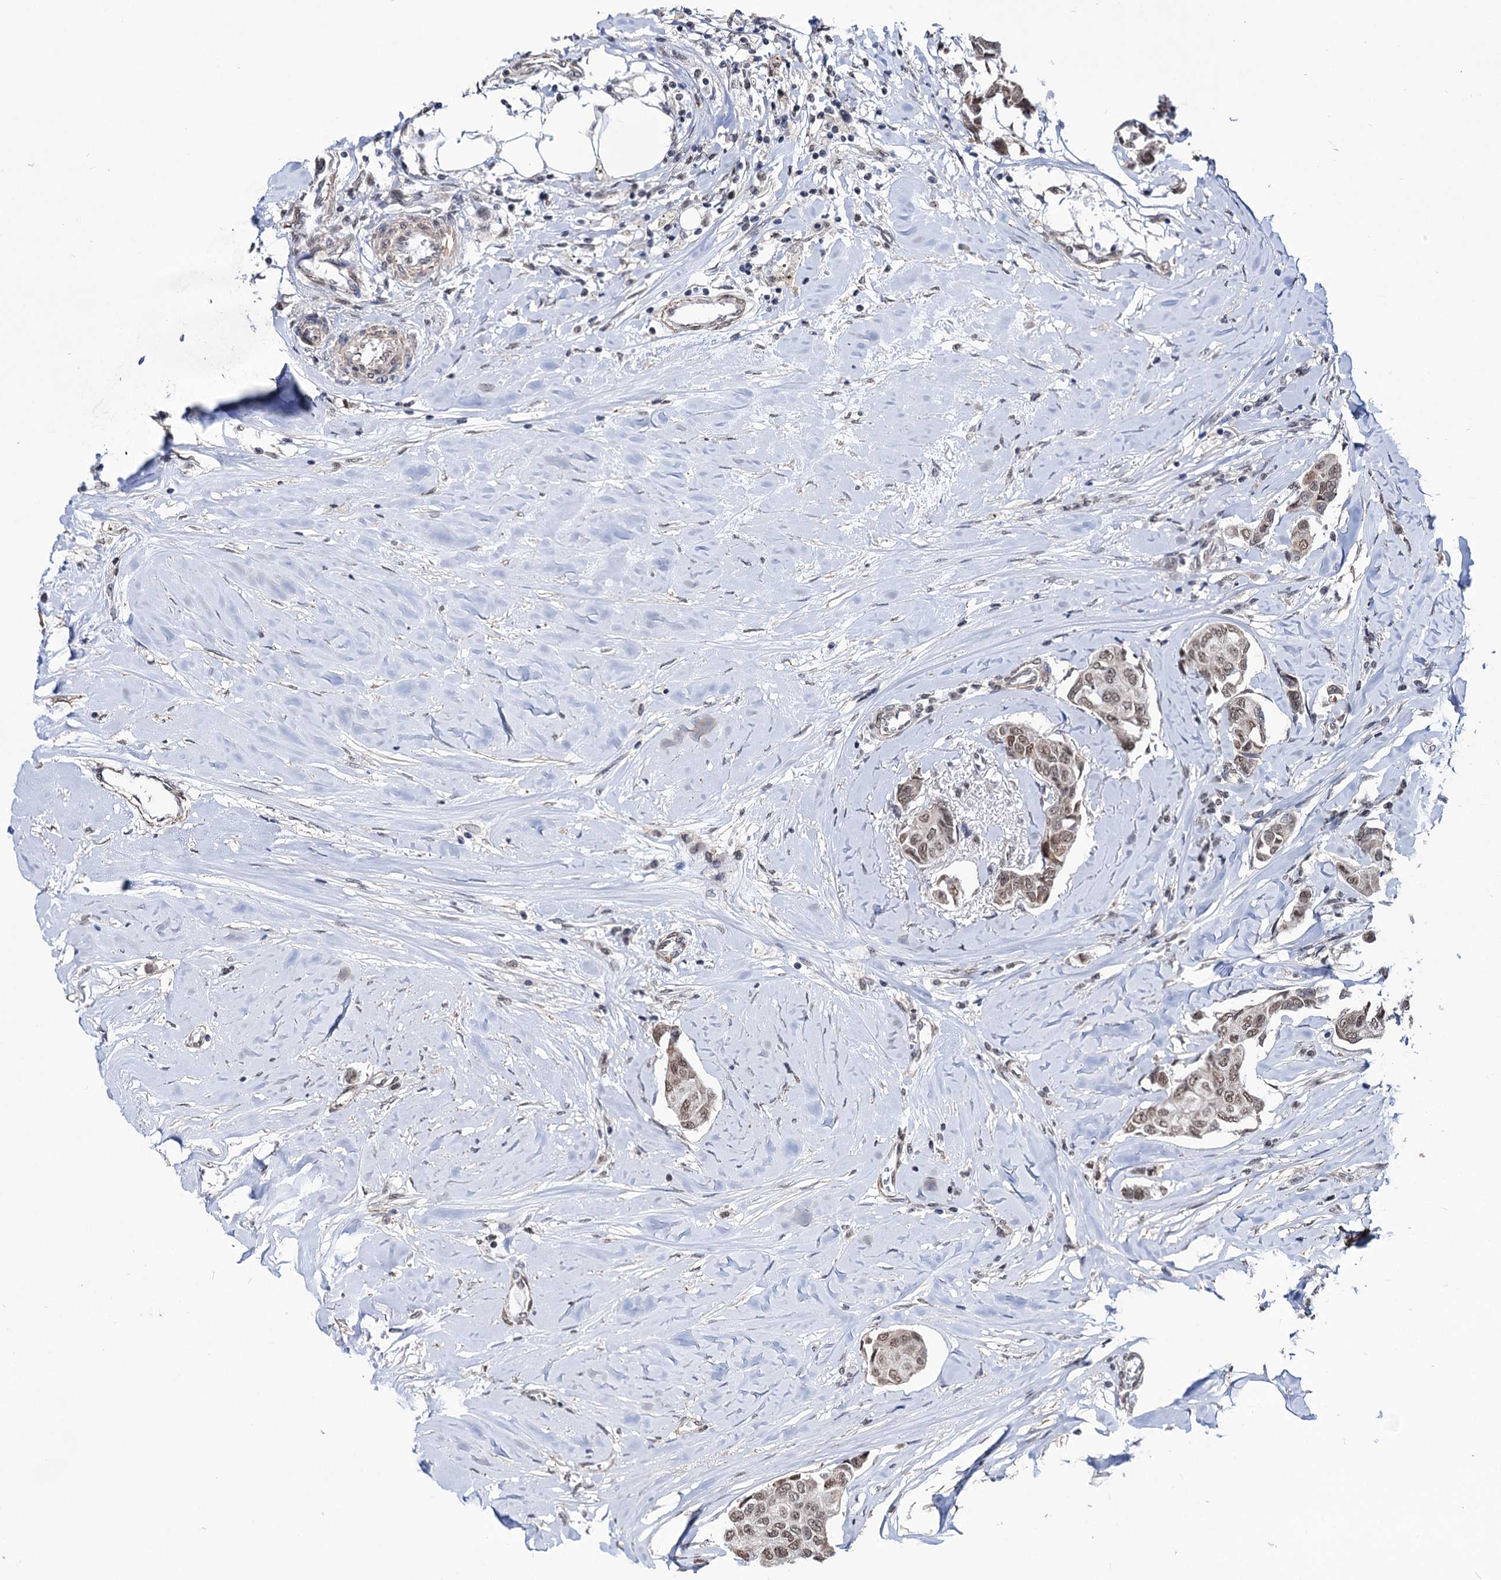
{"staining": {"intensity": "moderate", "quantity": ">75%", "location": "nuclear"}, "tissue": "breast cancer", "cell_type": "Tumor cells", "image_type": "cancer", "snomed": [{"axis": "morphology", "description": "Duct carcinoma"}, {"axis": "topography", "description": "Breast"}], "caption": "A micrograph showing moderate nuclear staining in approximately >75% of tumor cells in breast cancer (infiltrating ductal carcinoma), as visualized by brown immunohistochemical staining.", "gene": "ABHD10", "patient": {"sex": "female", "age": 80}}